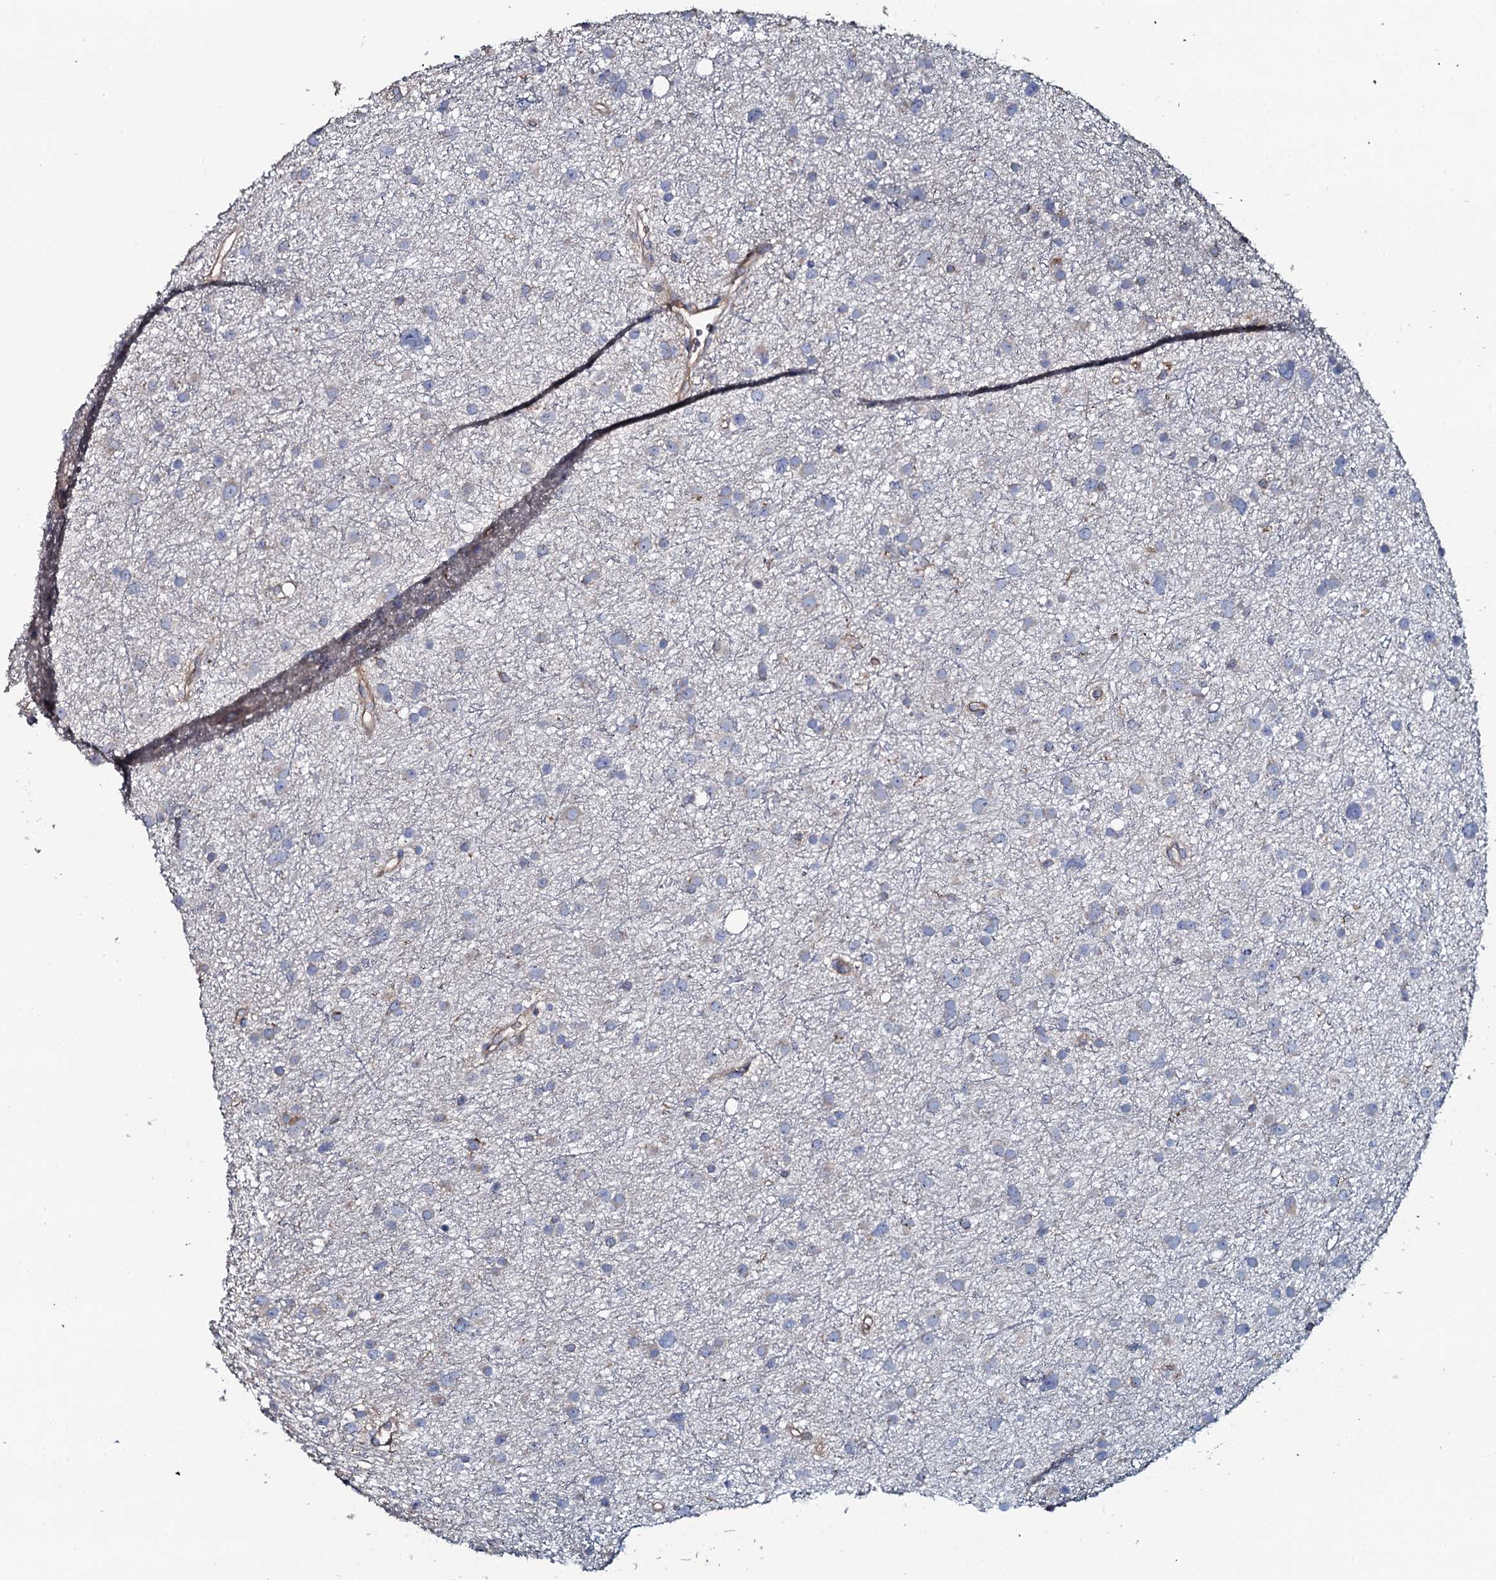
{"staining": {"intensity": "negative", "quantity": "none", "location": "none"}, "tissue": "glioma", "cell_type": "Tumor cells", "image_type": "cancer", "snomed": [{"axis": "morphology", "description": "Glioma, malignant, Low grade"}, {"axis": "topography", "description": "Cerebral cortex"}], "caption": "This is an immunohistochemistry (IHC) photomicrograph of malignant glioma (low-grade). There is no positivity in tumor cells.", "gene": "TMEM151A", "patient": {"sex": "female", "age": 39}}